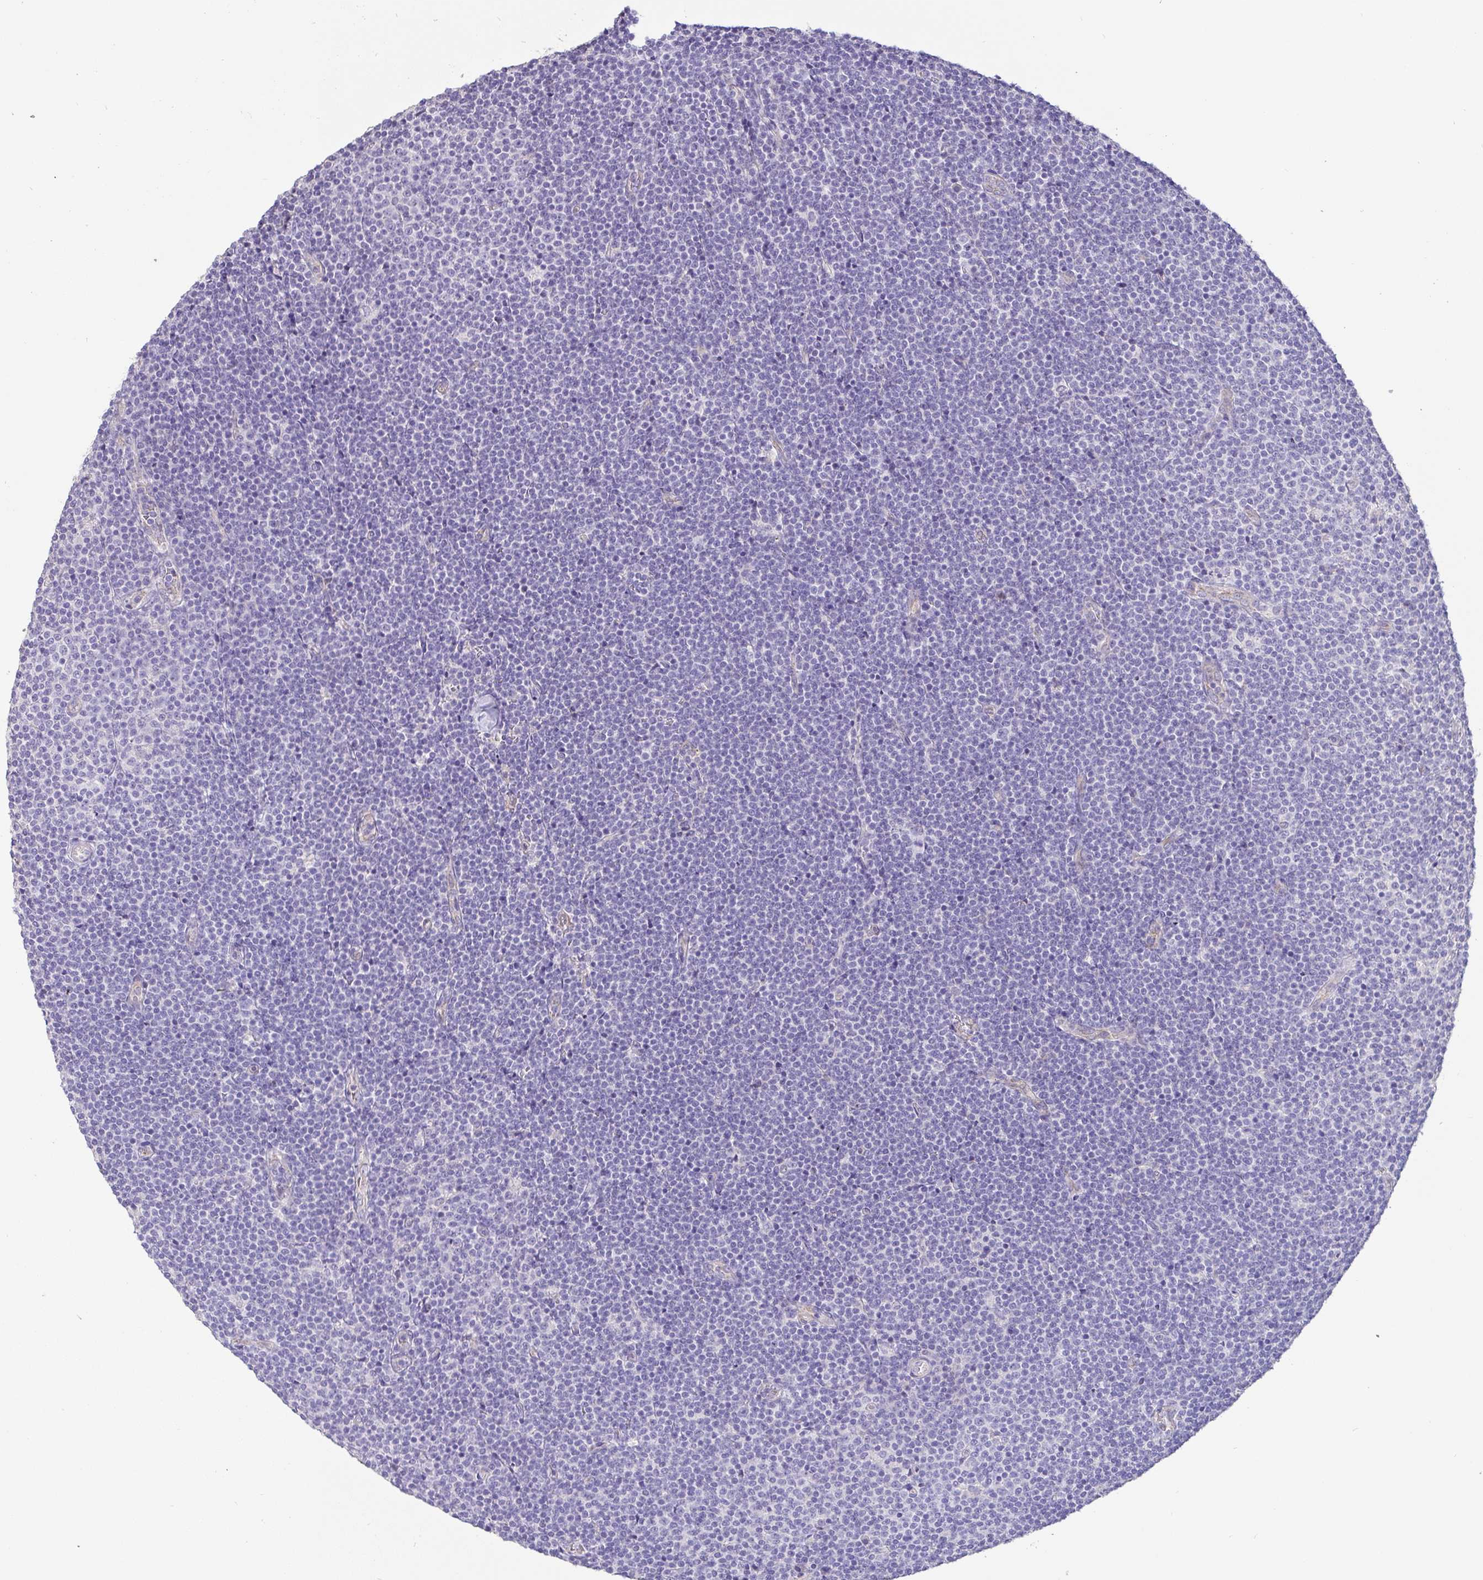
{"staining": {"intensity": "negative", "quantity": "none", "location": "none"}, "tissue": "lymphoma", "cell_type": "Tumor cells", "image_type": "cancer", "snomed": [{"axis": "morphology", "description": "Malignant lymphoma, non-Hodgkin's type, Low grade"}, {"axis": "topography", "description": "Lymph node"}], "caption": "The image exhibits no significant positivity in tumor cells of lymphoma. The staining is performed using DAB brown chromogen with nuclei counter-stained in using hematoxylin.", "gene": "PYGM", "patient": {"sex": "male", "age": 48}}